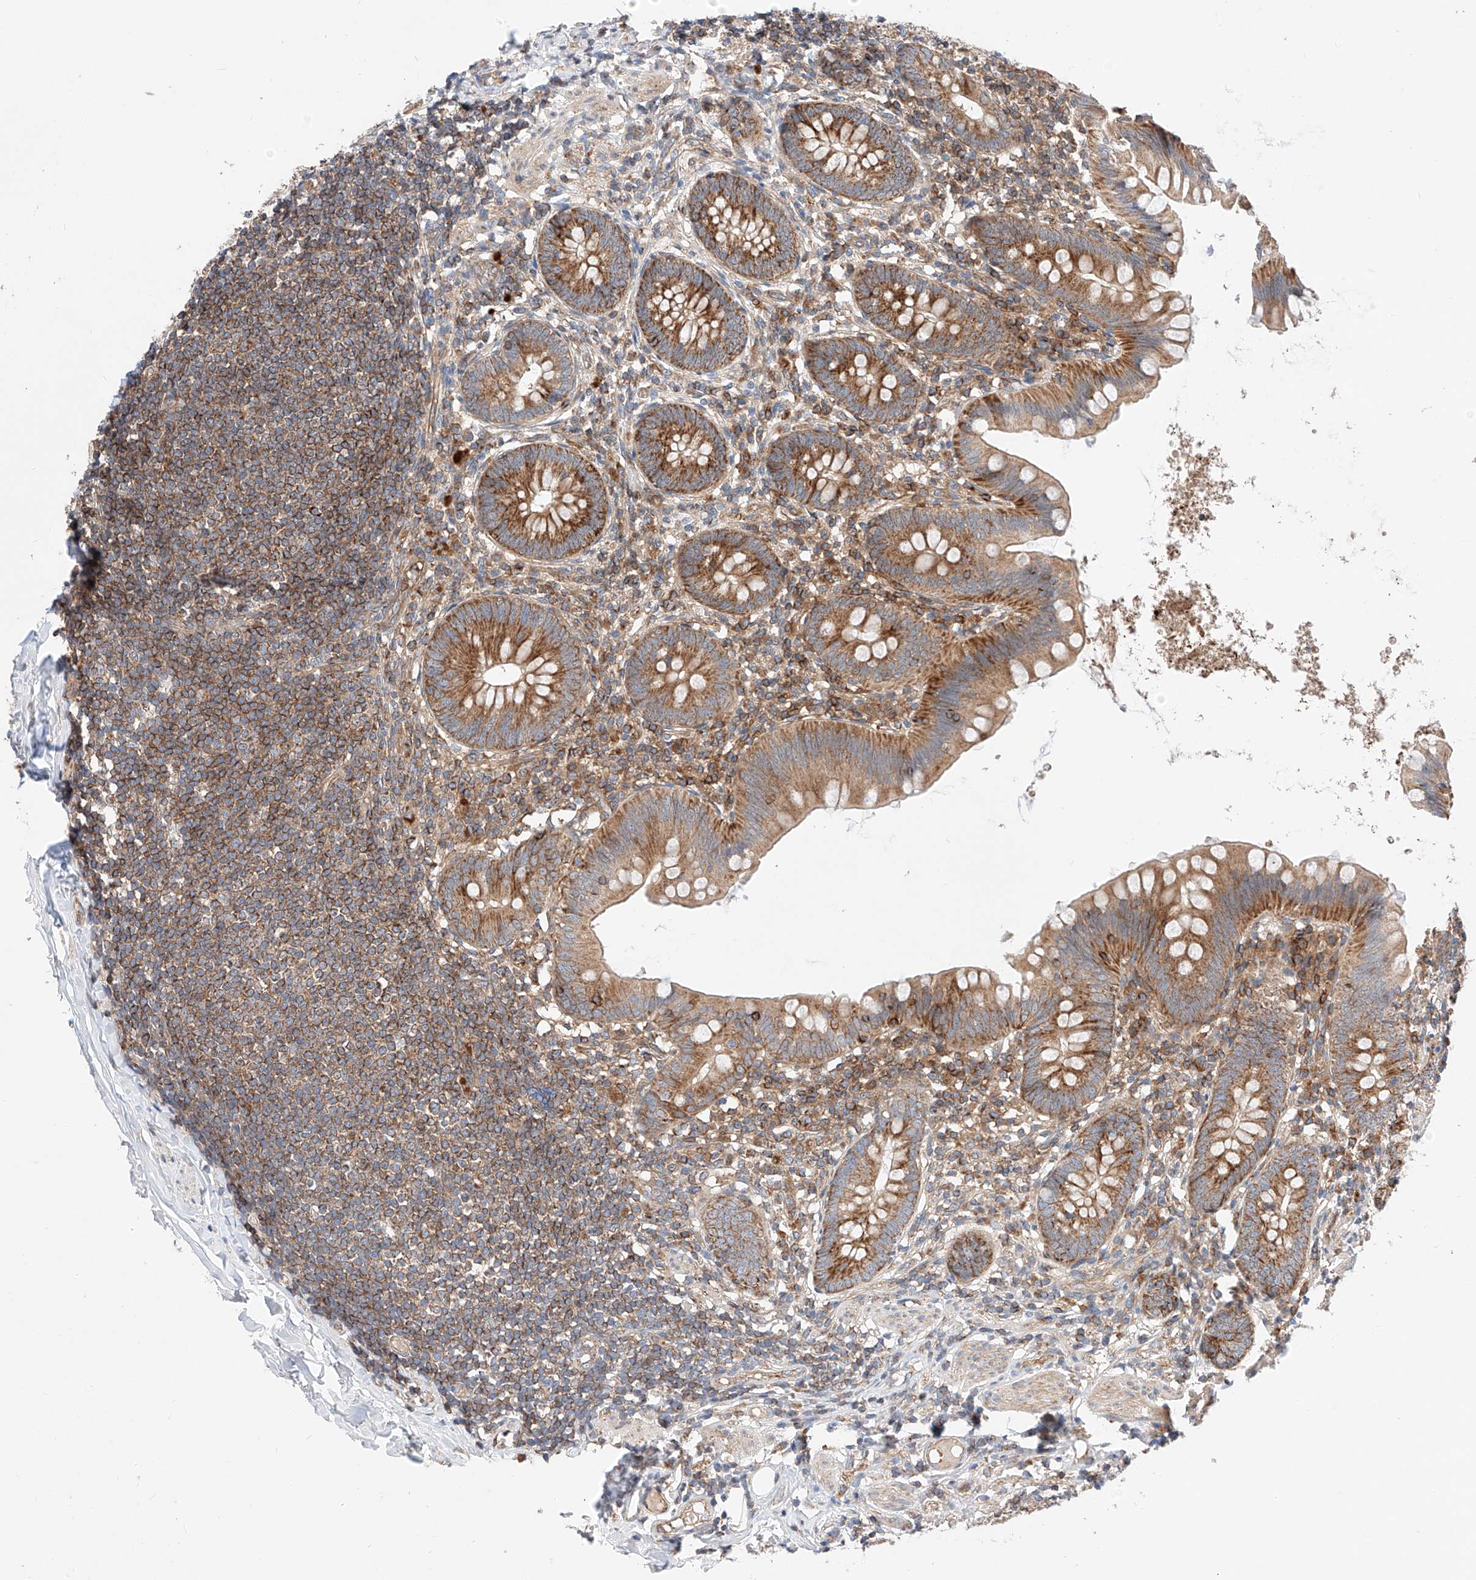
{"staining": {"intensity": "moderate", "quantity": ">75%", "location": "cytoplasmic/membranous"}, "tissue": "appendix", "cell_type": "Glandular cells", "image_type": "normal", "snomed": [{"axis": "morphology", "description": "Normal tissue, NOS"}, {"axis": "topography", "description": "Appendix"}], "caption": "A brown stain labels moderate cytoplasmic/membranous positivity of a protein in glandular cells of normal human appendix.", "gene": "NR1D1", "patient": {"sex": "female", "age": 62}}